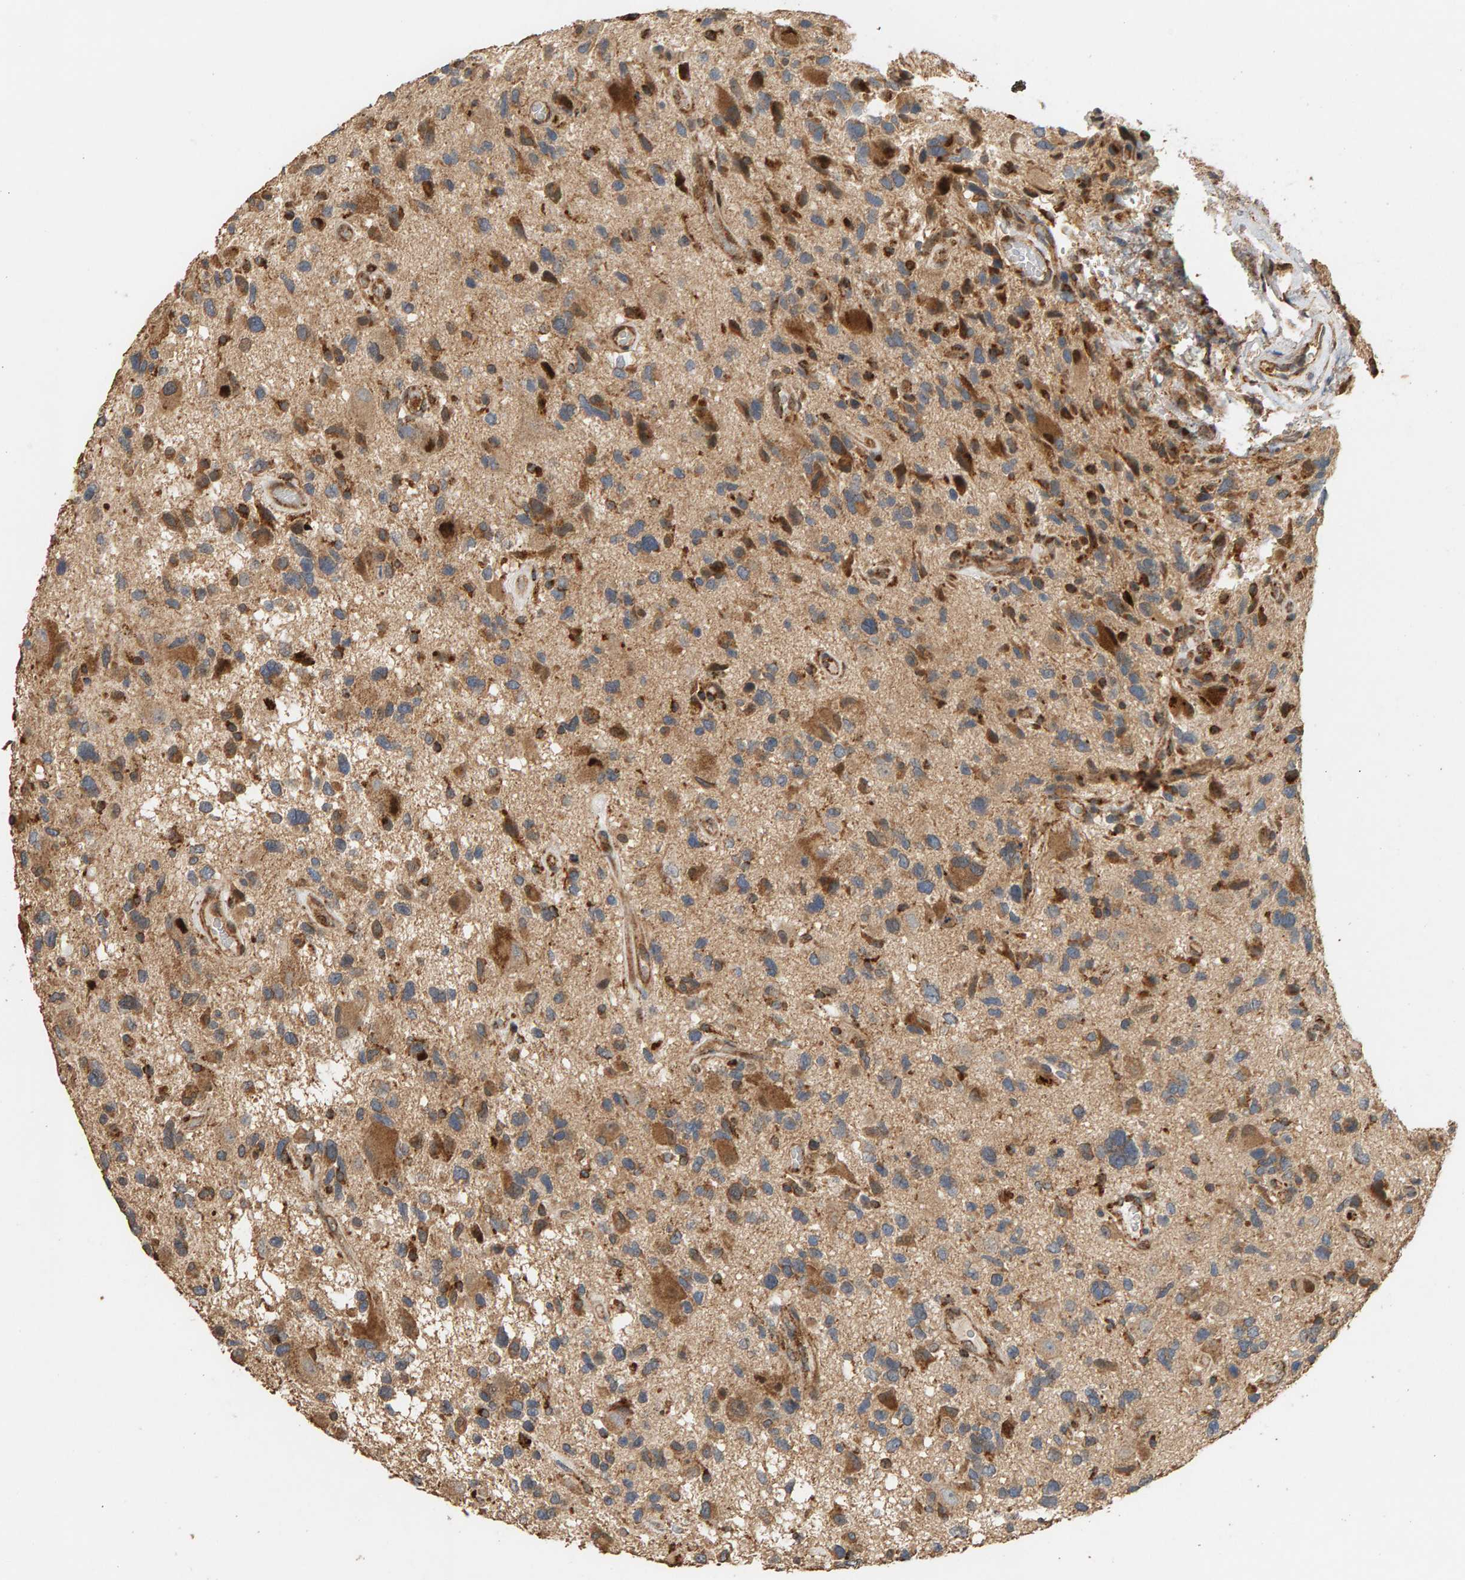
{"staining": {"intensity": "moderate", "quantity": "25%-75%", "location": "cytoplasmic/membranous,nuclear"}, "tissue": "glioma", "cell_type": "Tumor cells", "image_type": "cancer", "snomed": [{"axis": "morphology", "description": "Glioma, malignant, High grade"}, {"axis": "topography", "description": "Brain"}], "caption": "A medium amount of moderate cytoplasmic/membranous and nuclear positivity is present in about 25%-75% of tumor cells in malignant high-grade glioma tissue.", "gene": "GSTK1", "patient": {"sex": "male", "age": 33}}